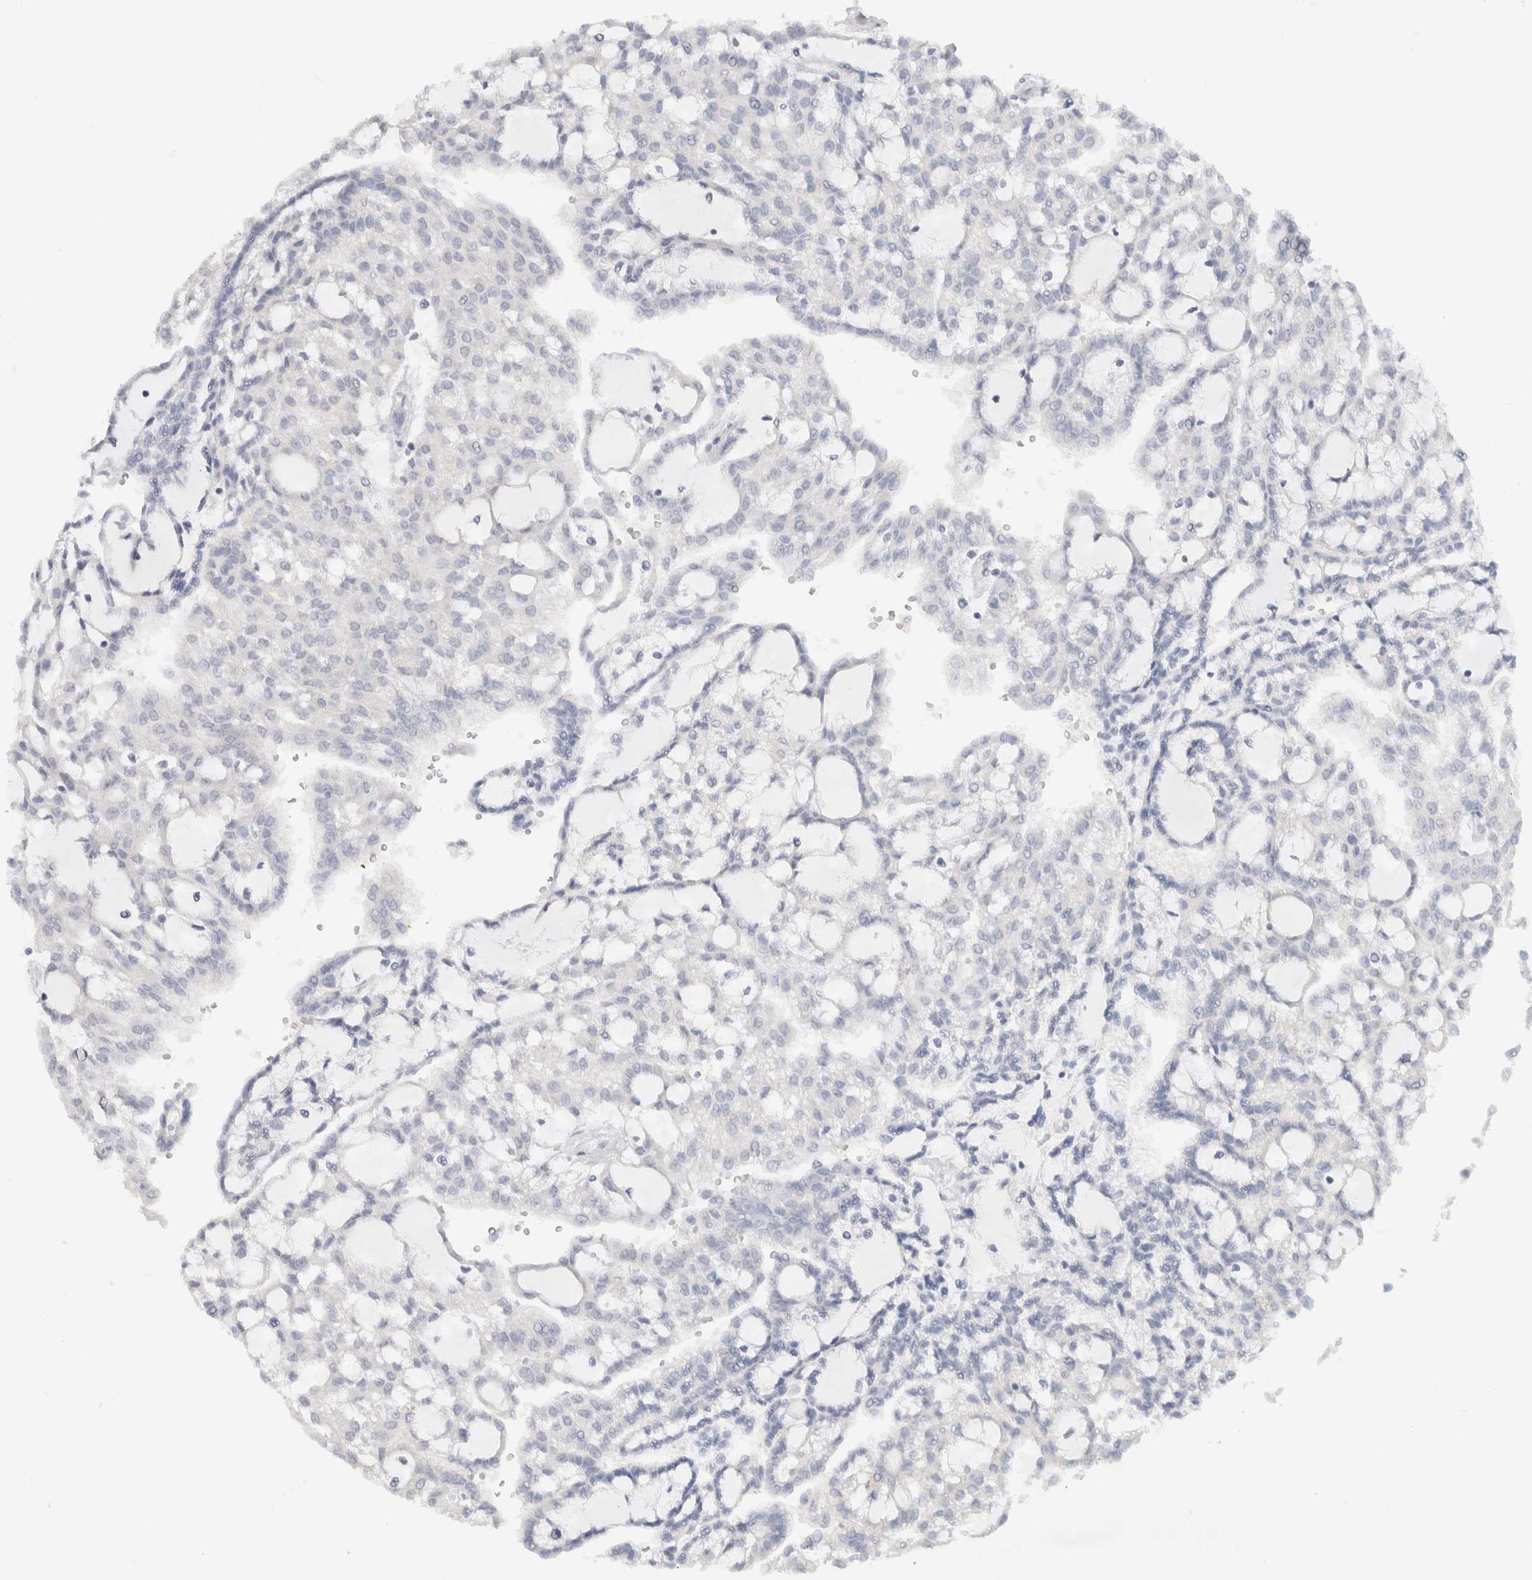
{"staining": {"intensity": "negative", "quantity": "none", "location": "none"}, "tissue": "renal cancer", "cell_type": "Tumor cells", "image_type": "cancer", "snomed": [{"axis": "morphology", "description": "Adenocarcinoma, NOS"}, {"axis": "topography", "description": "Kidney"}], "caption": "High magnification brightfield microscopy of renal adenocarcinoma stained with DAB (brown) and counterstained with hematoxylin (blue): tumor cells show no significant expression.", "gene": "CHRM4", "patient": {"sex": "male", "age": 63}}